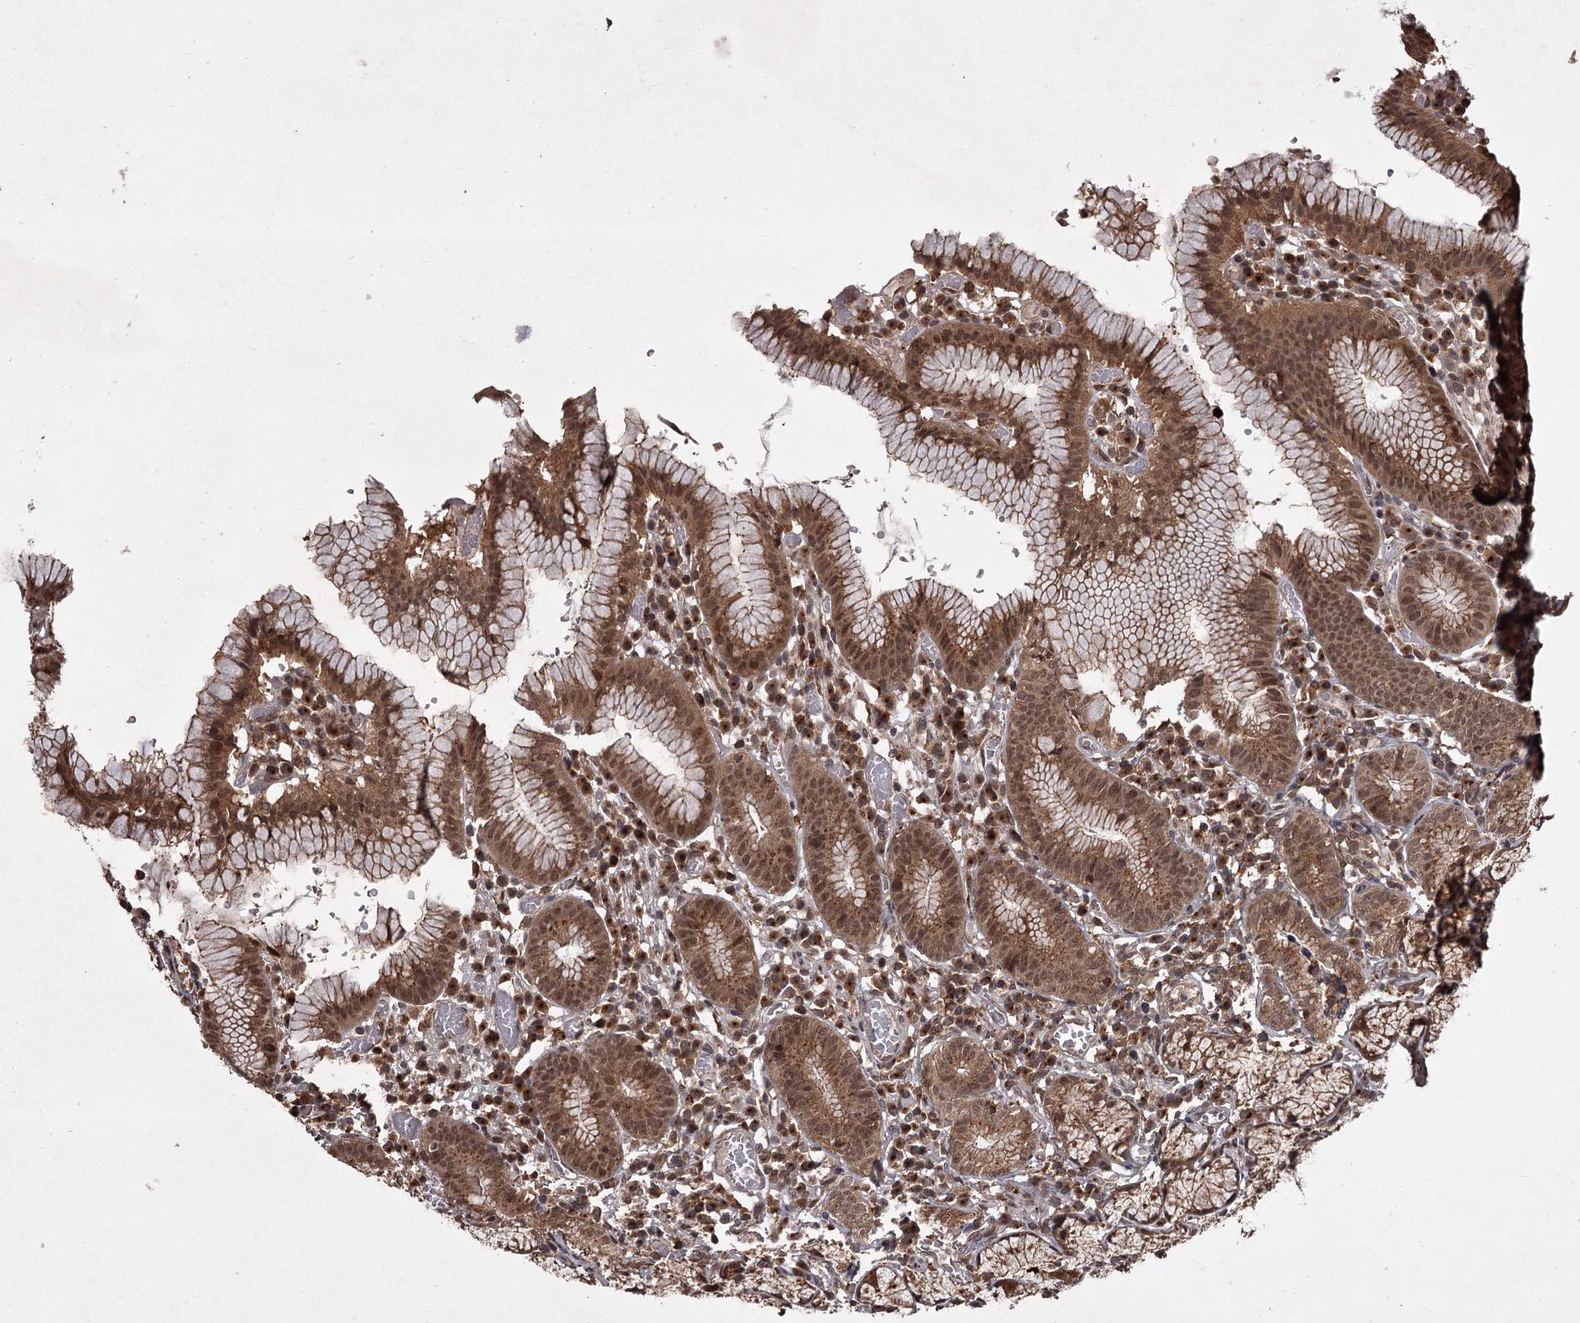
{"staining": {"intensity": "strong", "quantity": ">75%", "location": "cytoplasmic/membranous,nuclear"}, "tissue": "stomach", "cell_type": "Glandular cells", "image_type": "normal", "snomed": [{"axis": "morphology", "description": "Normal tissue, NOS"}, {"axis": "topography", "description": "Stomach"}], "caption": "Benign stomach was stained to show a protein in brown. There is high levels of strong cytoplasmic/membranous,nuclear positivity in about >75% of glandular cells. (Brightfield microscopy of DAB IHC at high magnification).", "gene": "TBC1D23", "patient": {"sex": "male", "age": 55}}